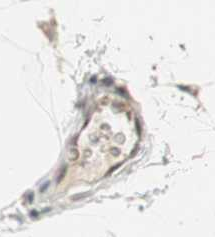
{"staining": {"intensity": "moderate", "quantity": "25%-75%", "location": "nuclear"}, "tissue": "adipose tissue", "cell_type": "Adipocytes", "image_type": "normal", "snomed": [{"axis": "morphology", "description": "Normal tissue, NOS"}, {"axis": "morphology", "description": "Duct carcinoma"}, {"axis": "topography", "description": "Breast"}, {"axis": "topography", "description": "Adipose tissue"}], "caption": "This is a histology image of IHC staining of unremarkable adipose tissue, which shows moderate staining in the nuclear of adipocytes.", "gene": "ETV4", "patient": {"sex": "female", "age": 37}}